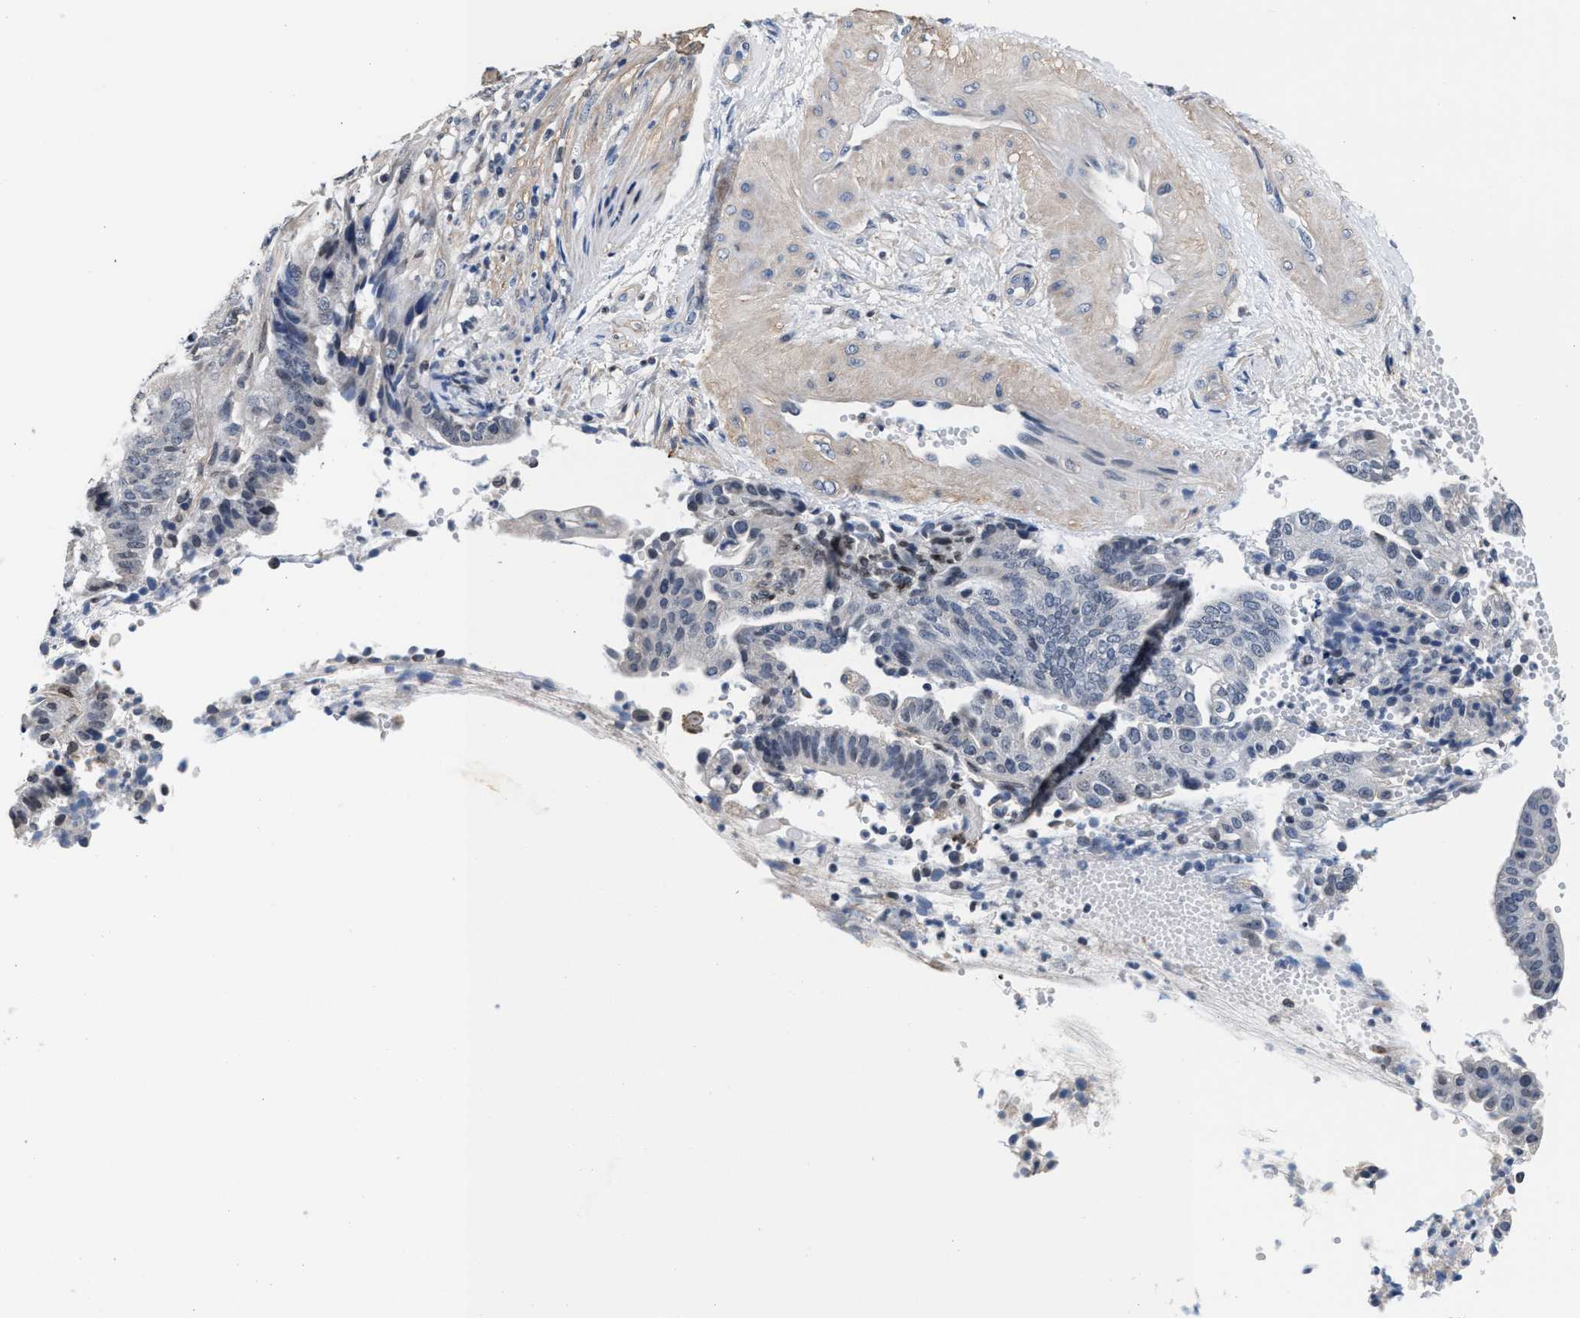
{"staining": {"intensity": "negative", "quantity": "none", "location": "none"}, "tissue": "endometrial cancer", "cell_type": "Tumor cells", "image_type": "cancer", "snomed": [{"axis": "morphology", "description": "Adenocarcinoma, NOS"}, {"axis": "topography", "description": "Endometrium"}], "caption": "This is a histopathology image of immunohistochemistry (IHC) staining of adenocarcinoma (endometrial), which shows no positivity in tumor cells. Brightfield microscopy of IHC stained with DAB (3,3'-diaminobenzidine) (brown) and hematoxylin (blue), captured at high magnification.", "gene": "MYH3", "patient": {"sex": "female", "age": 51}}